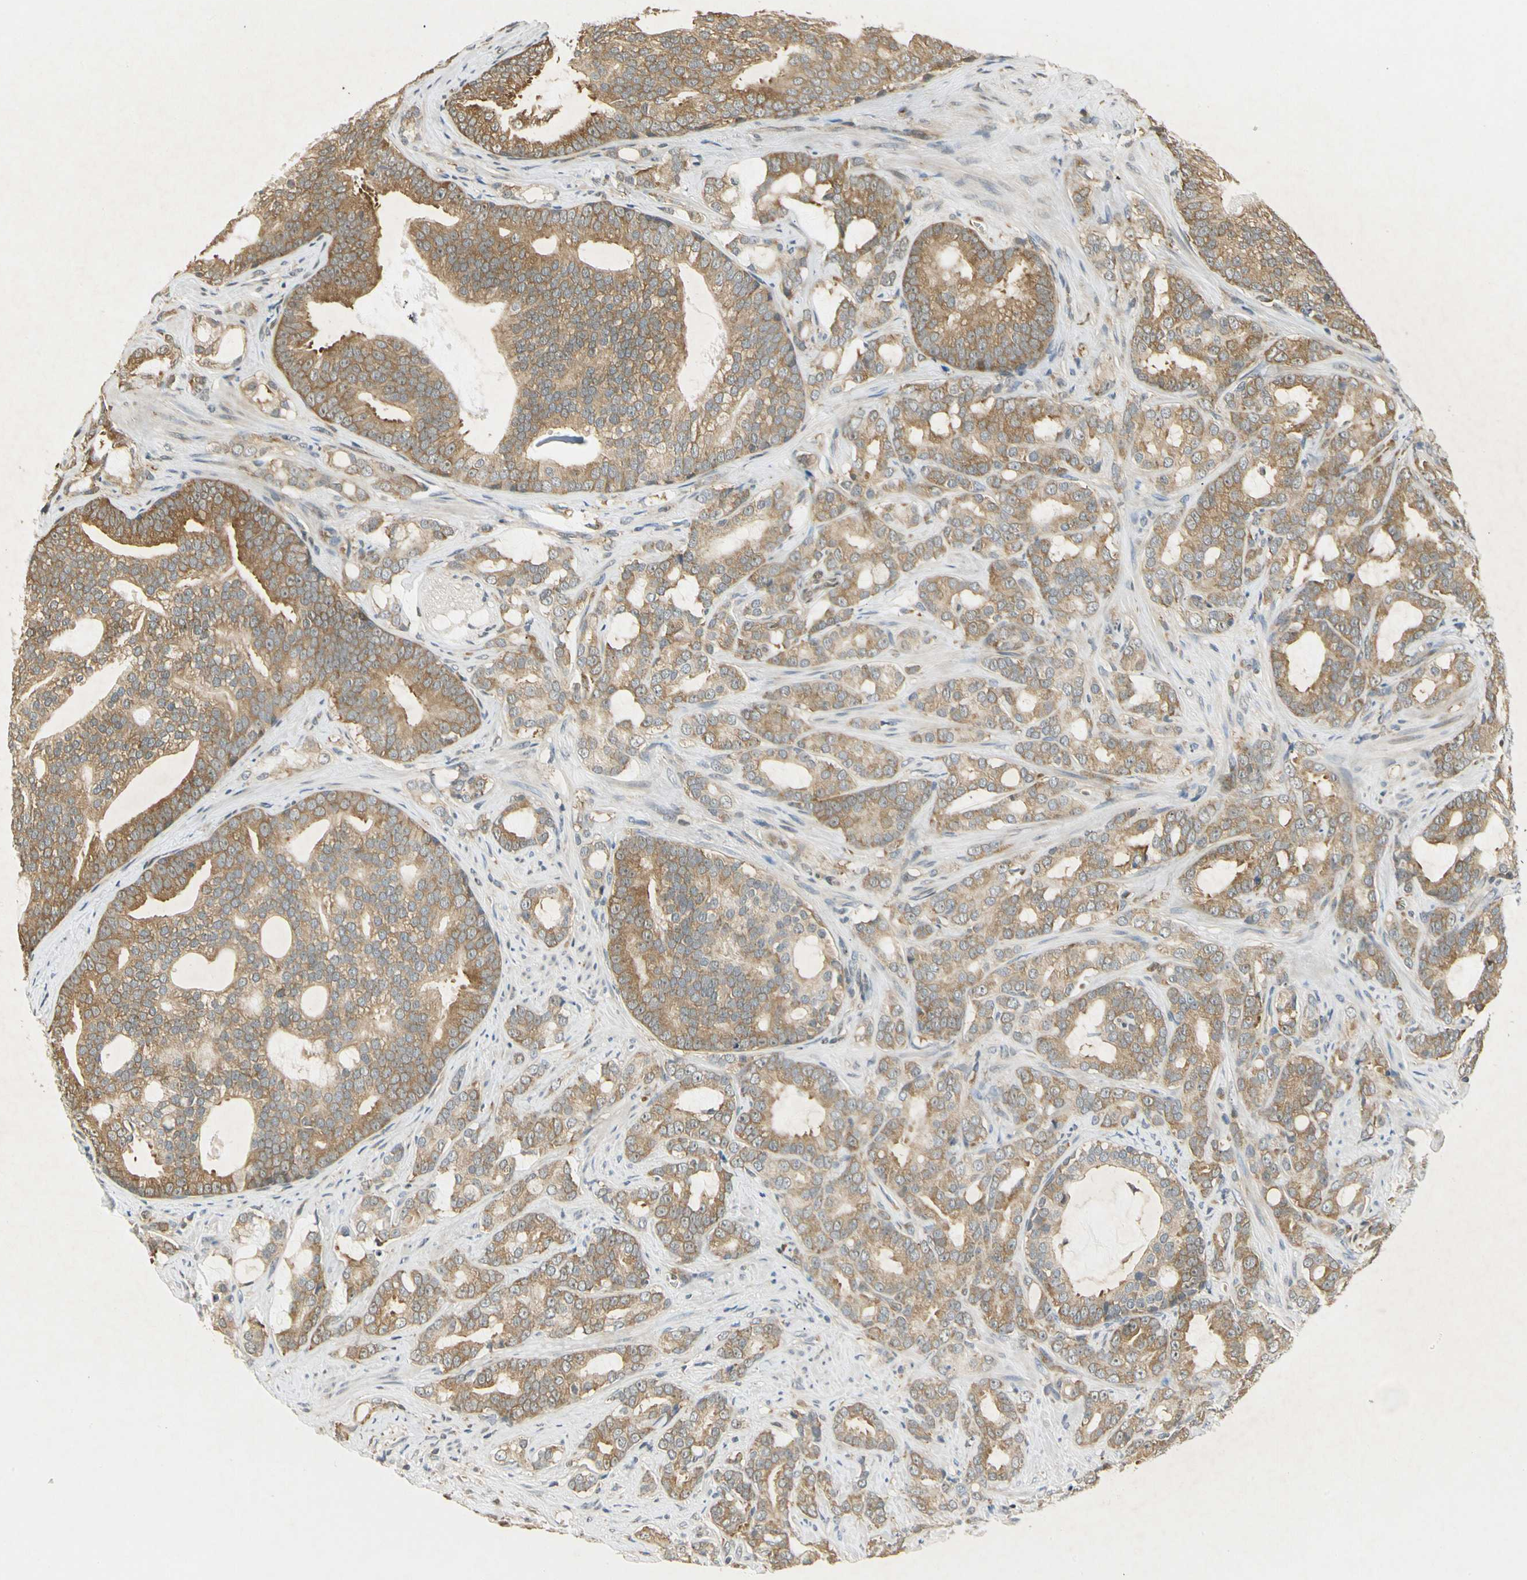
{"staining": {"intensity": "moderate", "quantity": ">75%", "location": "cytoplasmic/membranous"}, "tissue": "prostate cancer", "cell_type": "Tumor cells", "image_type": "cancer", "snomed": [{"axis": "morphology", "description": "Adenocarcinoma, Low grade"}, {"axis": "topography", "description": "Prostate"}], "caption": "Protein expression analysis of human prostate cancer (low-grade adenocarcinoma) reveals moderate cytoplasmic/membranous expression in approximately >75% of tumor cells.", "gene": "EIF1AX", "patient": {"sex": "male", "age": 58}}